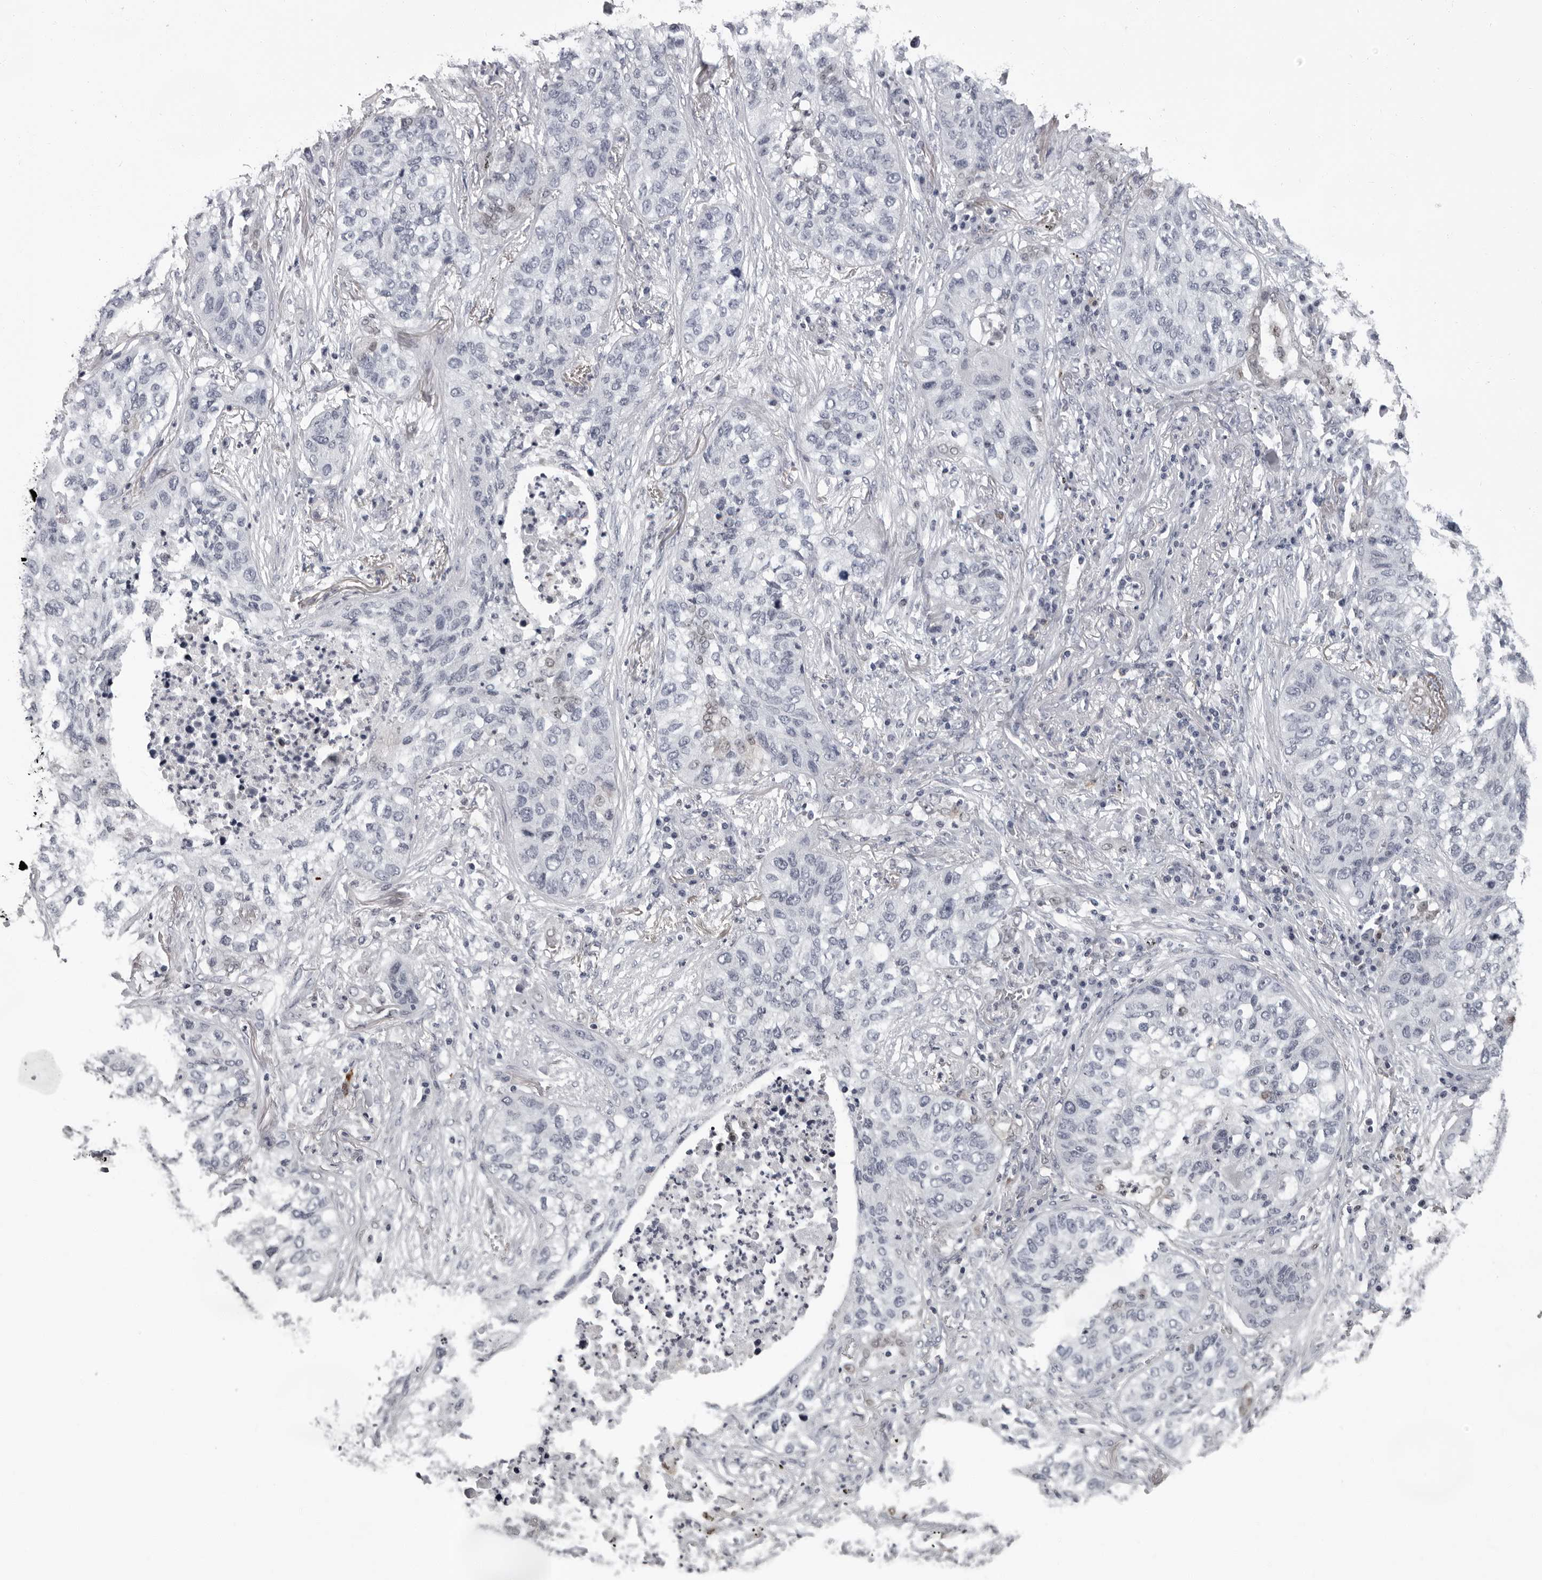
{"staining": {"intensity": "negative", "quantity": "none", "location": "none"}, "tissue": "lung cancer", "cell_type": "Tumor cells", "image_type": "cancer", "snomed": [{"axis": "morphology", "description": "Squamous cell carcinoma, NOS"}, {"axis": "topography", "description": "Lung"}], "caption": "IHC micrograph of human lung cancer stained for a protein (brown), which exhibits no staining in tumor cells. The staining is performed using DAB (3,3'-diaminobenzidine) brown chromogen with nuclei counter-stained in using hematoxylin.", "gene": "LZIC", "patient": {"sex": "female", "age": 63}}